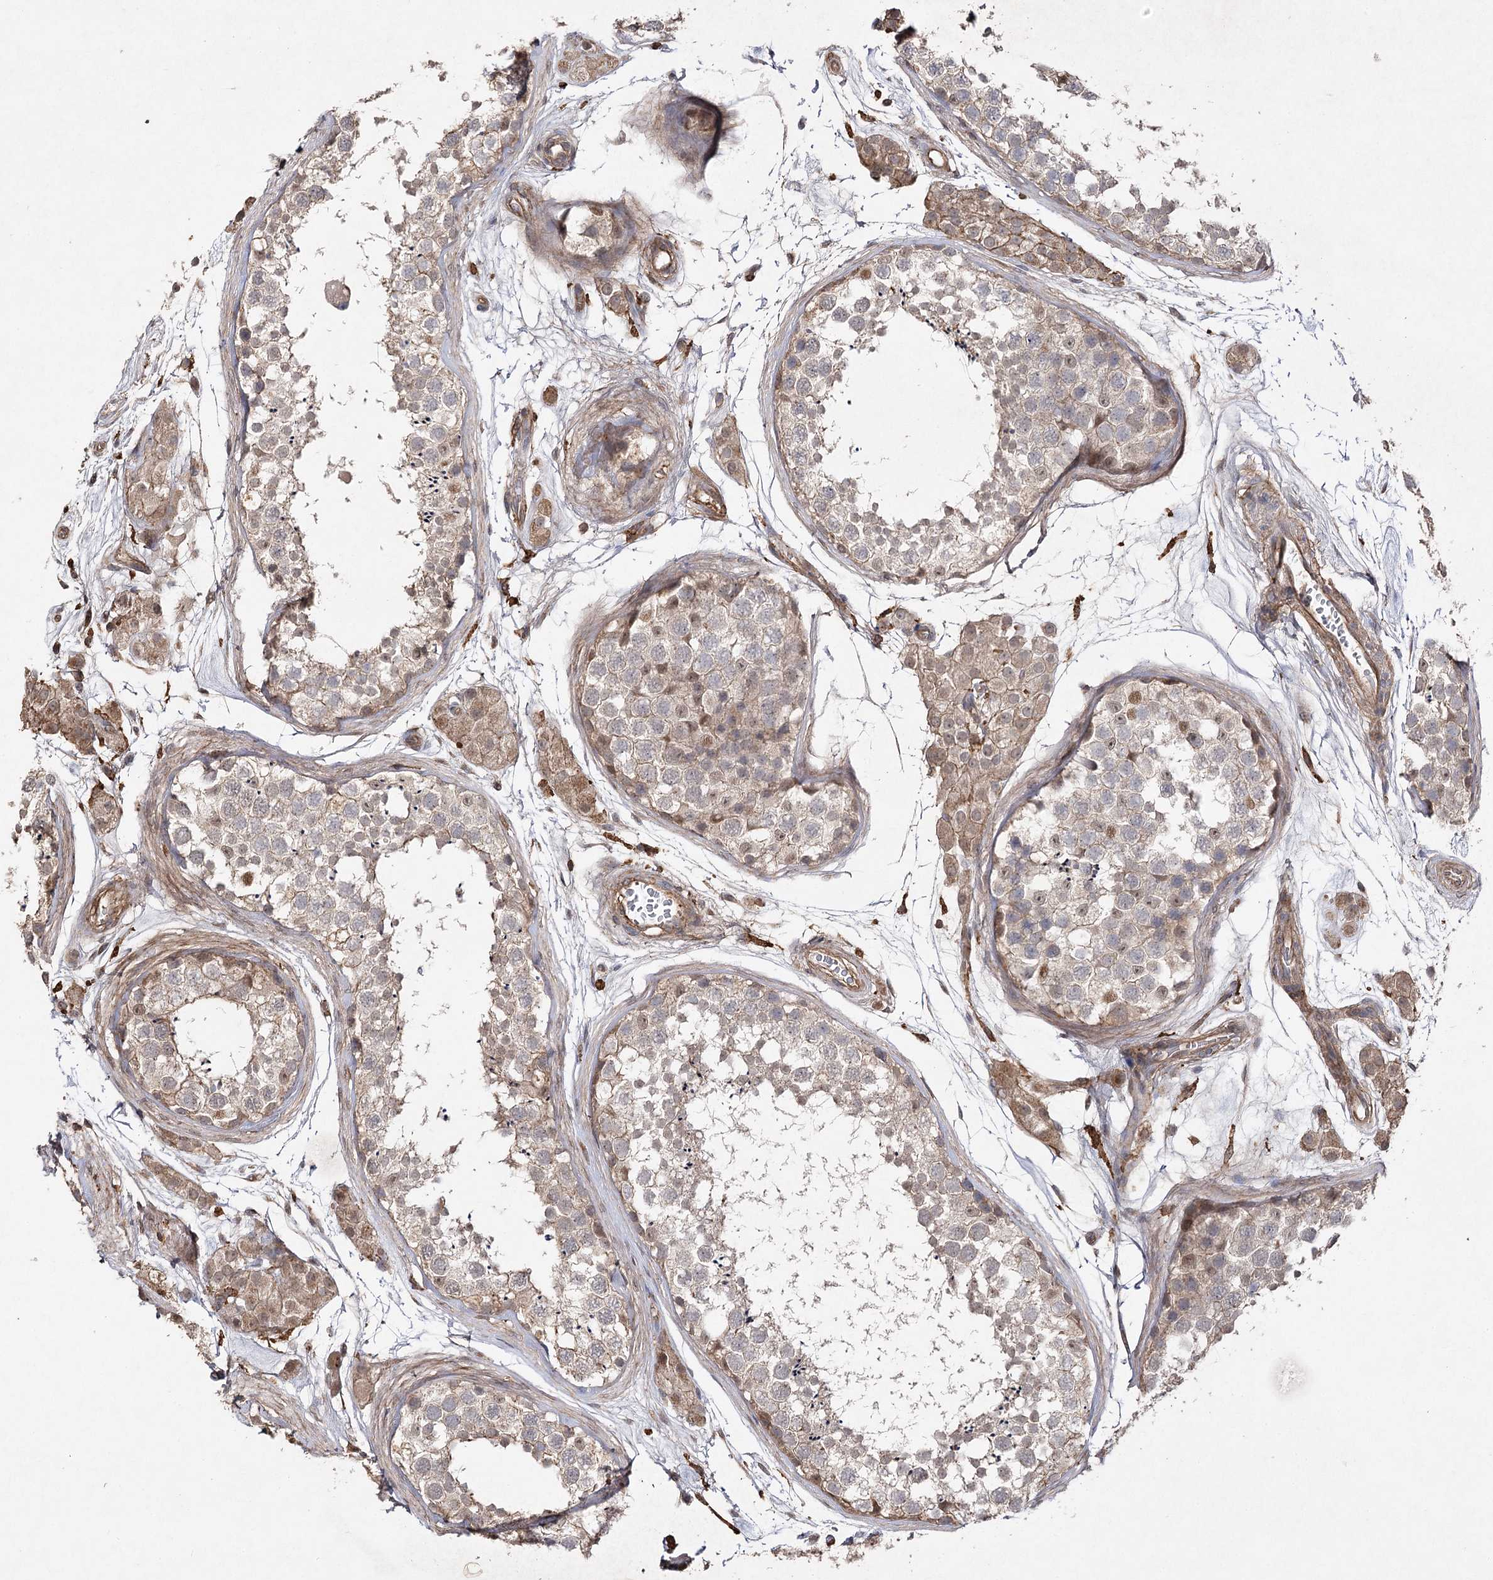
{"staining": {"intensity": "moderate", "quantity": "<25%", "location": "nuclear"}, "tissue": "testis", "cell_type": "Cells in seminiferous ducts", "image_type": "normal", "snomed": [{"axis": "morphology", "description": "Normal tissue, NOS"}, {"axis": "topography", "description": "Testis"}], "caption": "Protein expression by immunohistochemistry displays moderate nuclear staining in about <25% of cells in seminiferous ducts in benign testis.", "gene": "OBSL1", "patient": {"sex": "male", "age": 56}}